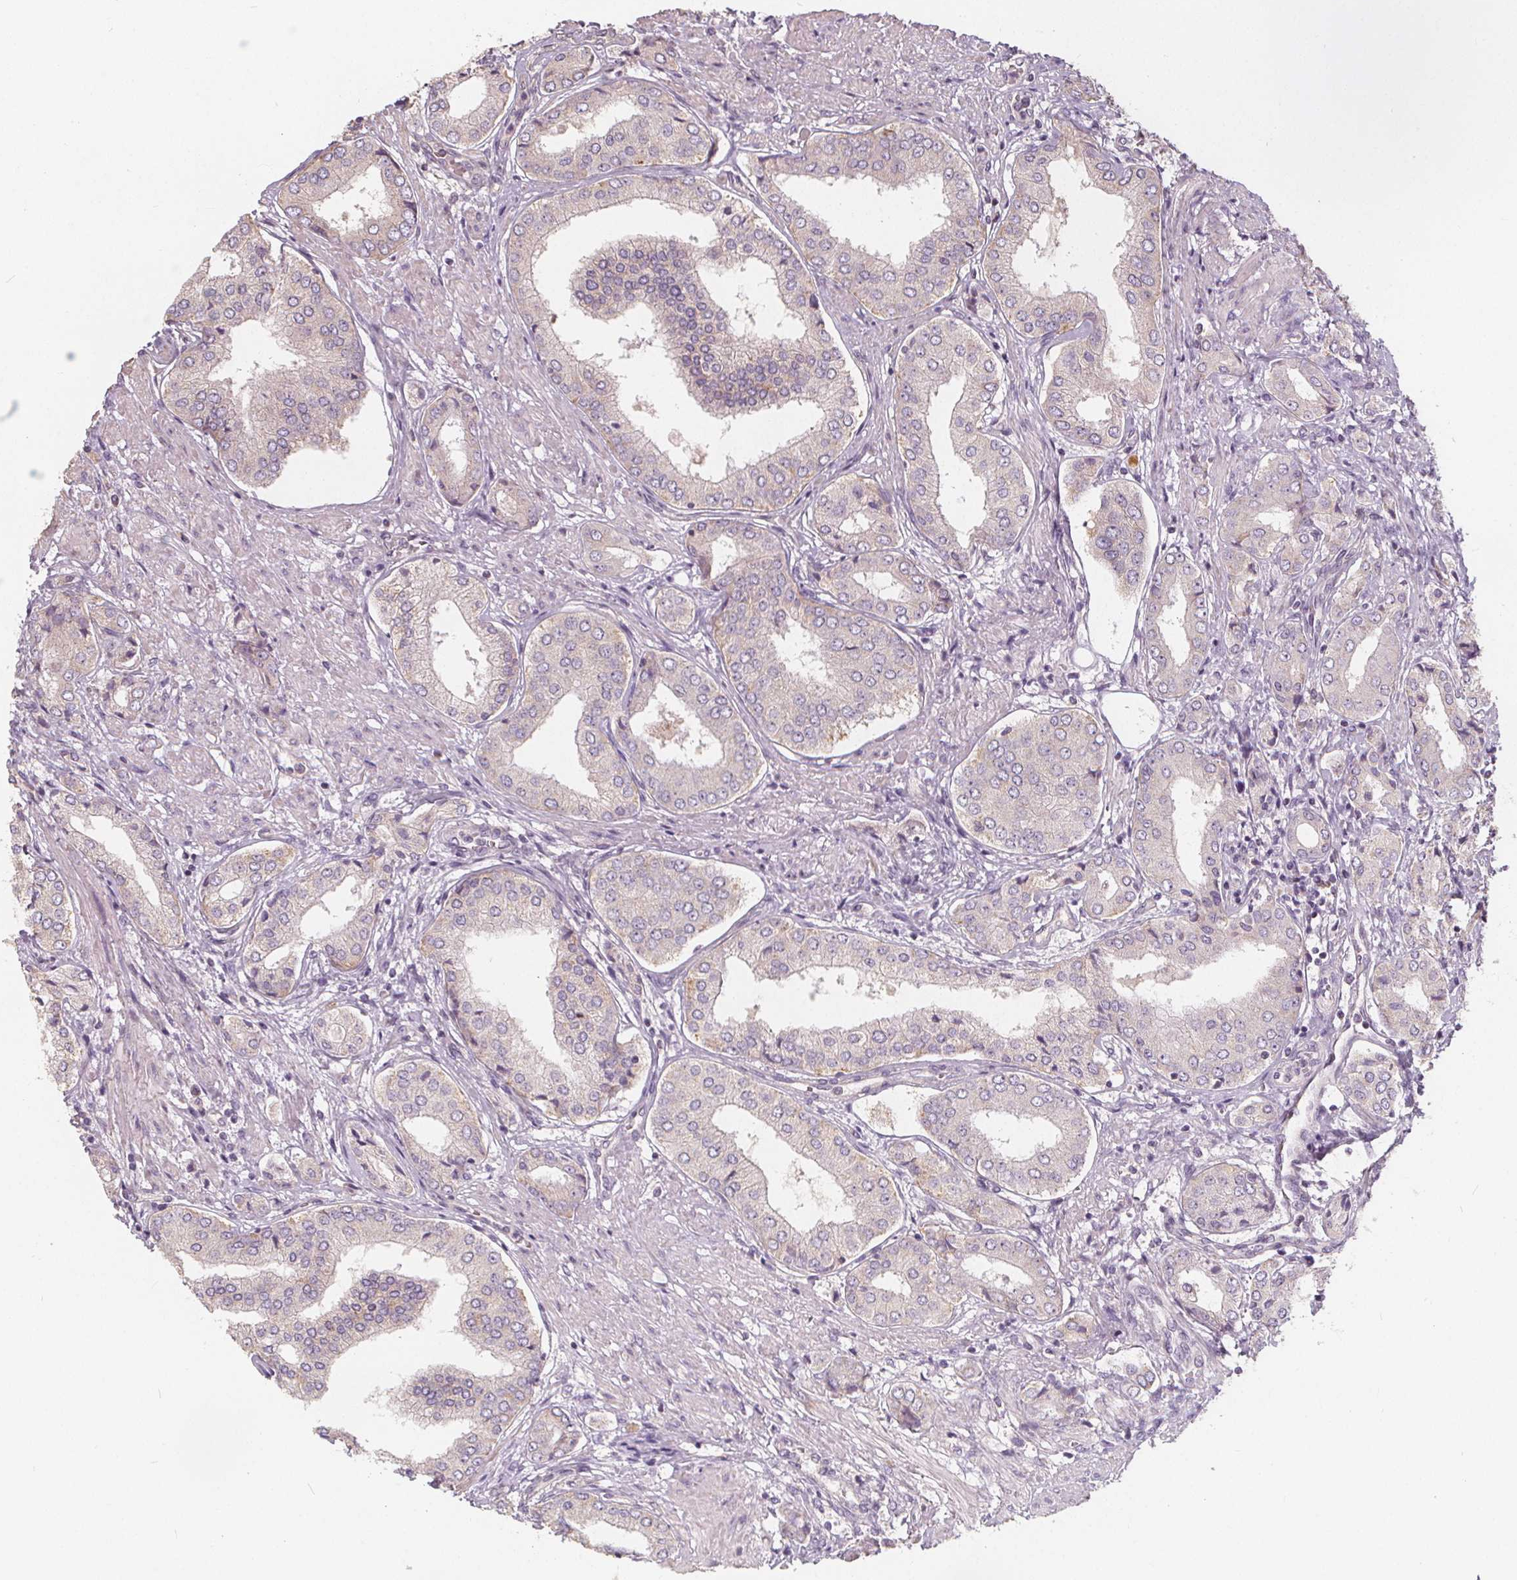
{"staining": {"intensity": "negative", "quantity": "none", "location": "none"}, "tissue": "prostate cancer", "cell_type": "Tumor cells", "image_type": "cancer", "snomed": [{"axis": "morphology", "description": "Adenocarcinoma, NOS"}, {"axis": "topography", "description": "Prostate"}], "caption": "An immunohistochemistry (IHC) image of prostate cancer is shown. There is no staining in tumor cells of prostate cancer. (Immunohistochemistry (ihc), brightfield microscopy, high magnification).", "gene": "DRC3", "patient": {"sex": "male", "age": 63}}